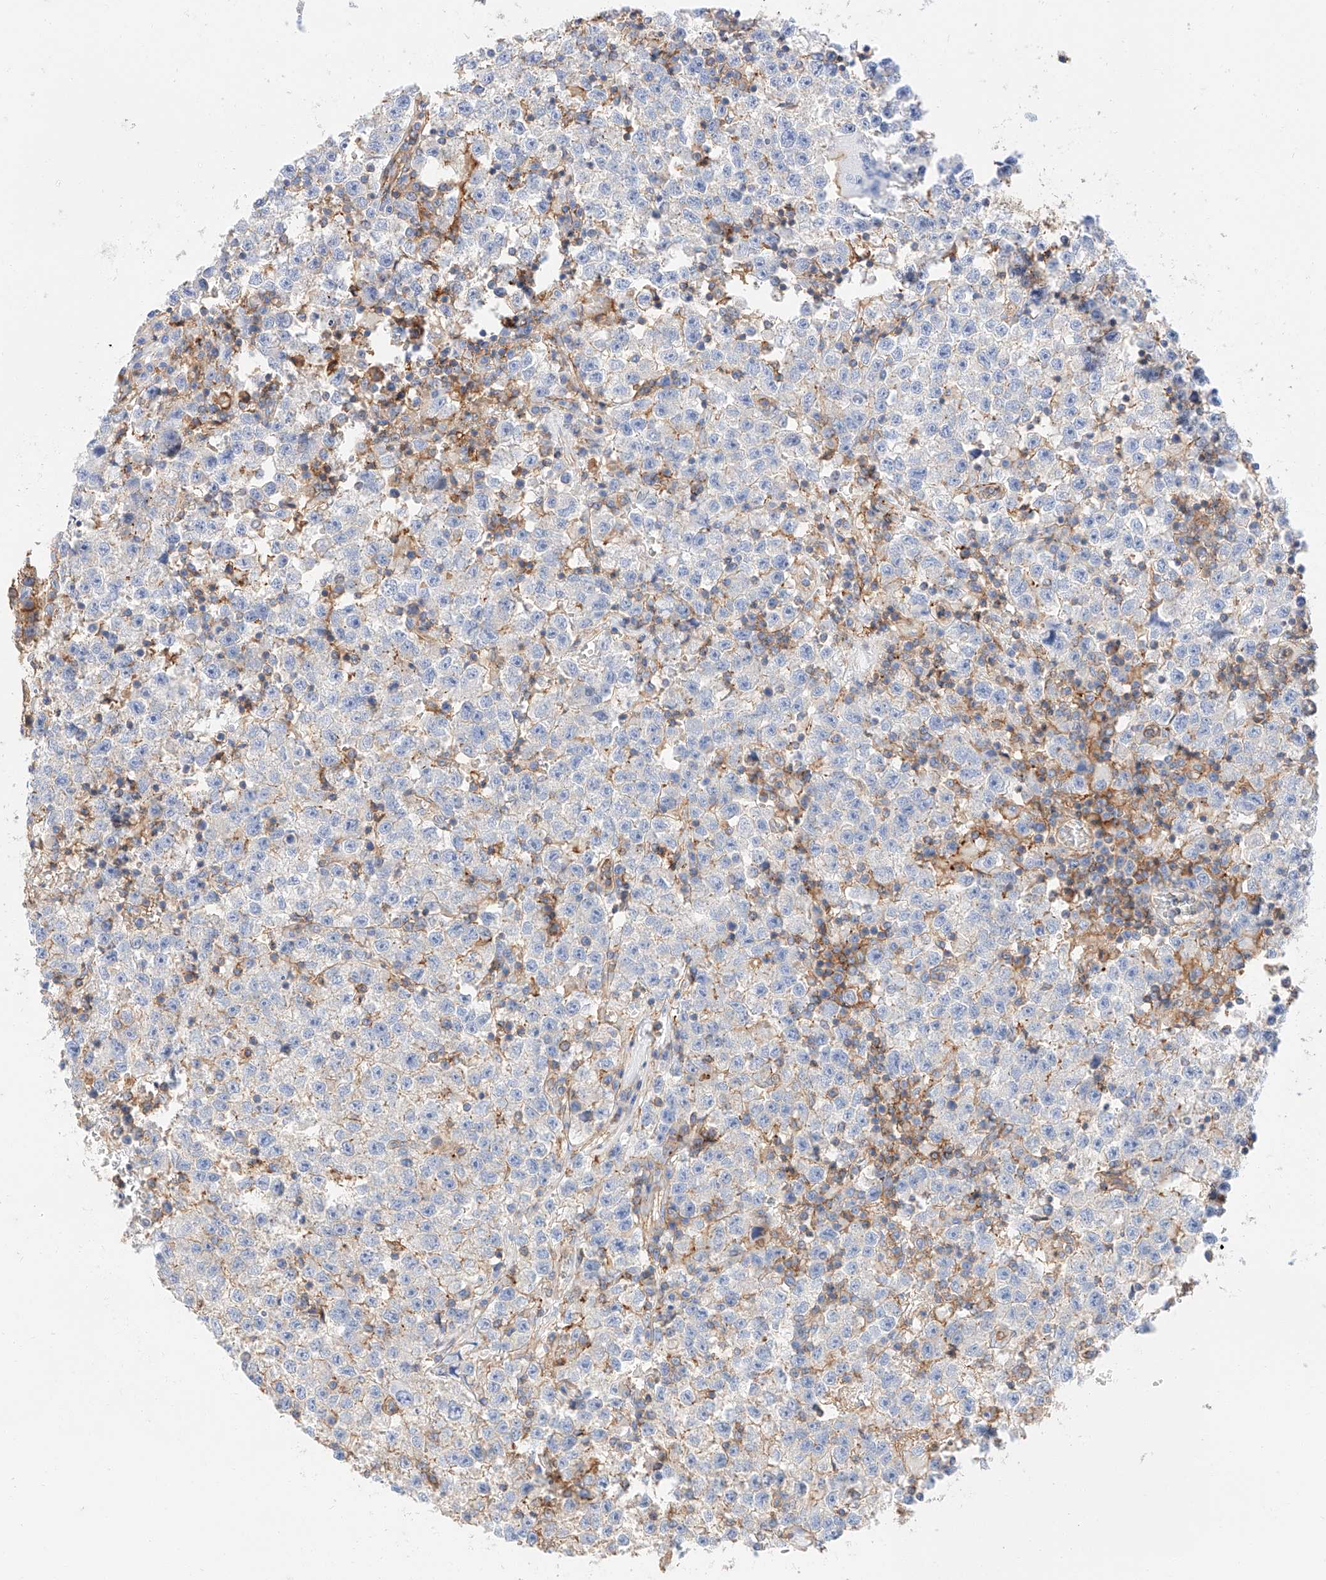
{"staining": {"intensity": "negative", "quantity": "none", "location": "none"}, "tissue": "testis cancer", "cell_type": "Tumor cells", "image_type": "cancer", "snomed": [{"axis": "morphology", "description": "Seminoma, NOS"}, {"axis": "topography", "description": "Testis"}], "caption": "This image is of testis seminoma stained with IHC to label a protein in brown with the nuclei are counter-stained blue. There is no positivity in tumor cells. (IHC, brightfield microscopy, high magnification).", "gene": "HAUS4", "patient": {"sex": "male", "age": 22}}